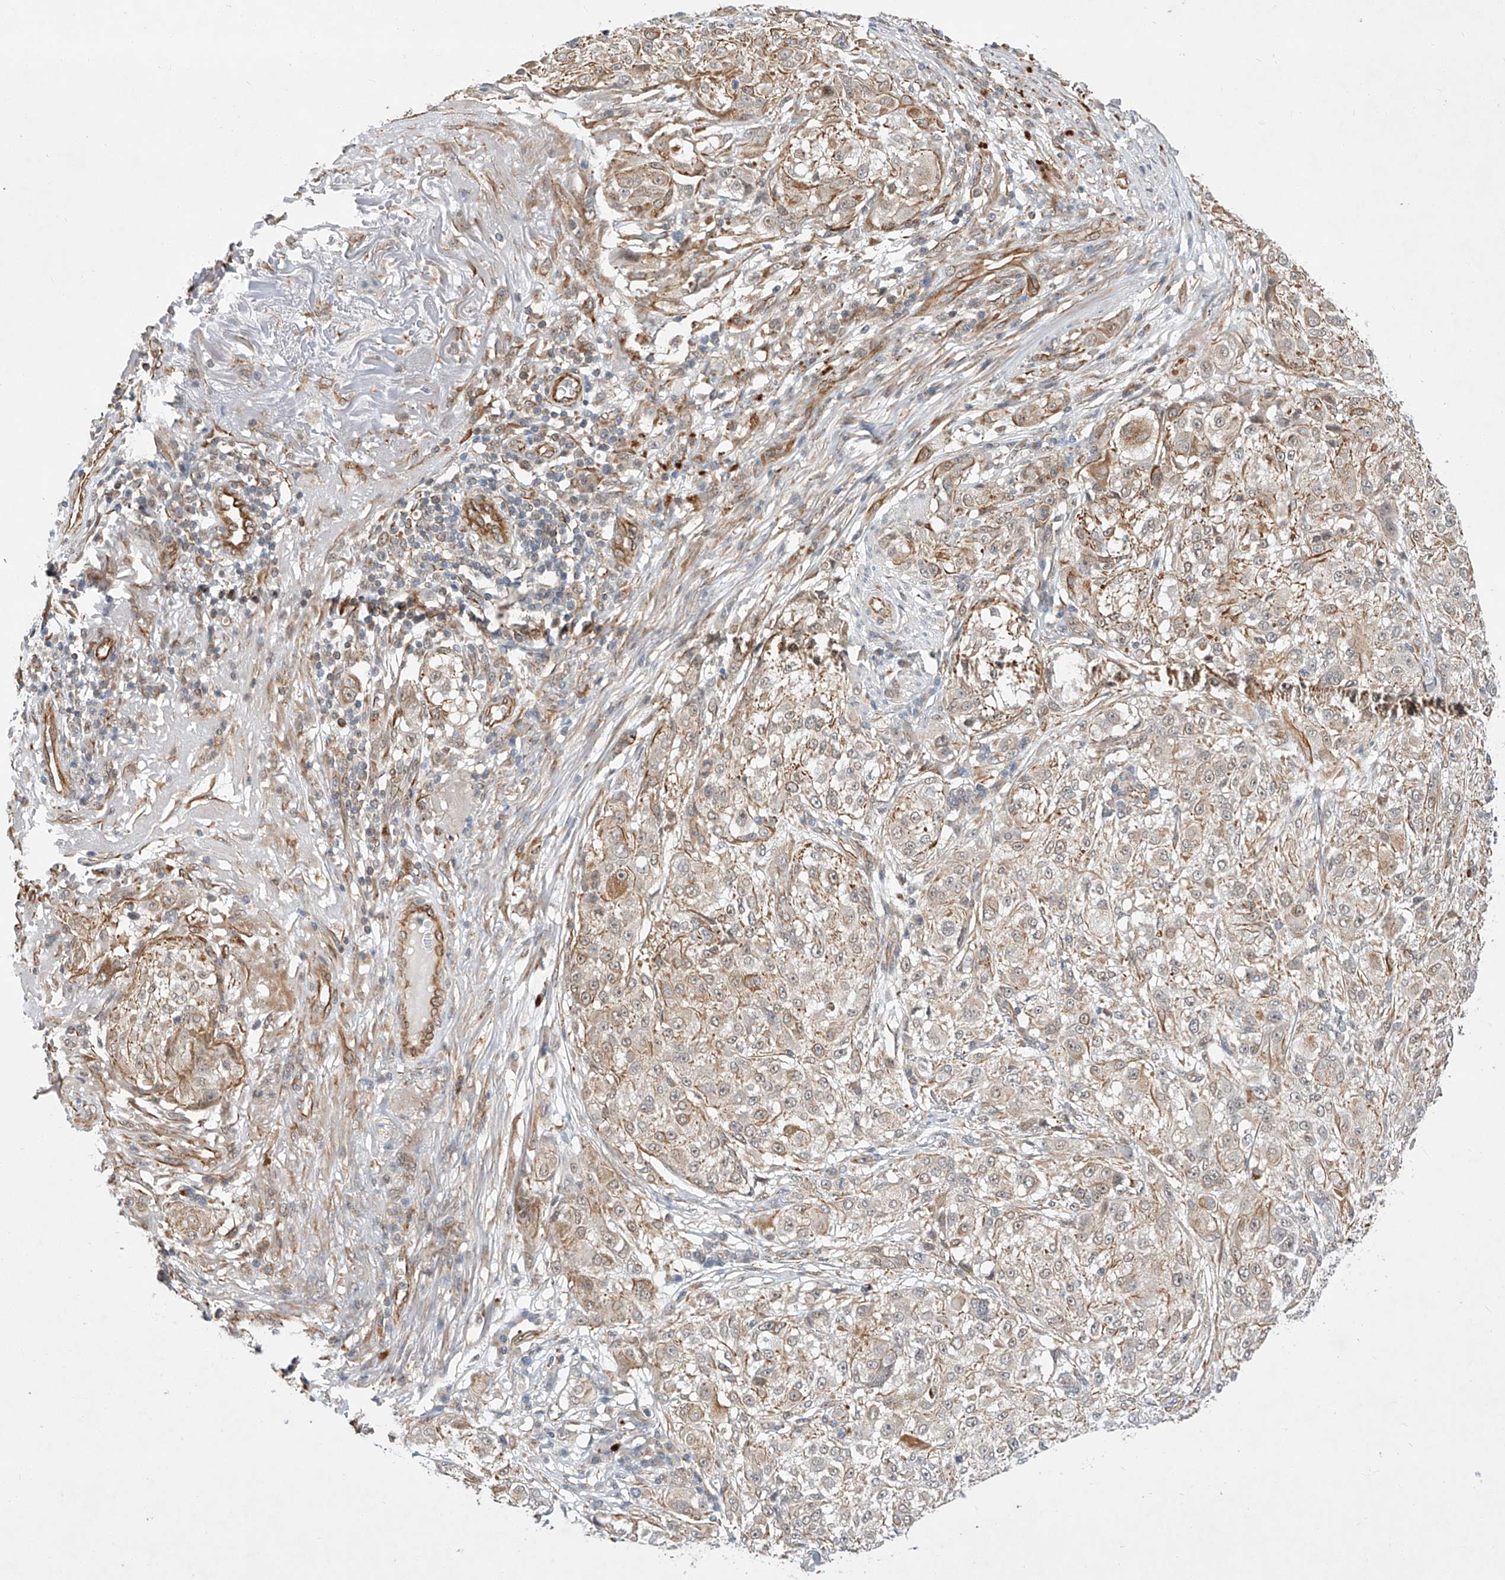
{"staining": {"intensity": "moderate", "quantity": "25%-75%", "location": "cytoplasmic/membranous"}, "tissue": "melanoma", "cell_type": "Tumor cells", "image_type": "cancer", "snomed": [{"axis": "morphology", "description": "Necrosis, NOS"}, {"axis": "morphology", "description": "Malignant melanoma, NOS"}, {"axis": "topography", "description": "Skin"}], "caption": "Tumor cells reveal medium levels of moderate cytoplasmic/membranous positivity in about 25%-75% of cells in human melanoma.", "gene": "AMD1", "patient": {"sex": "female", "age": 87}}